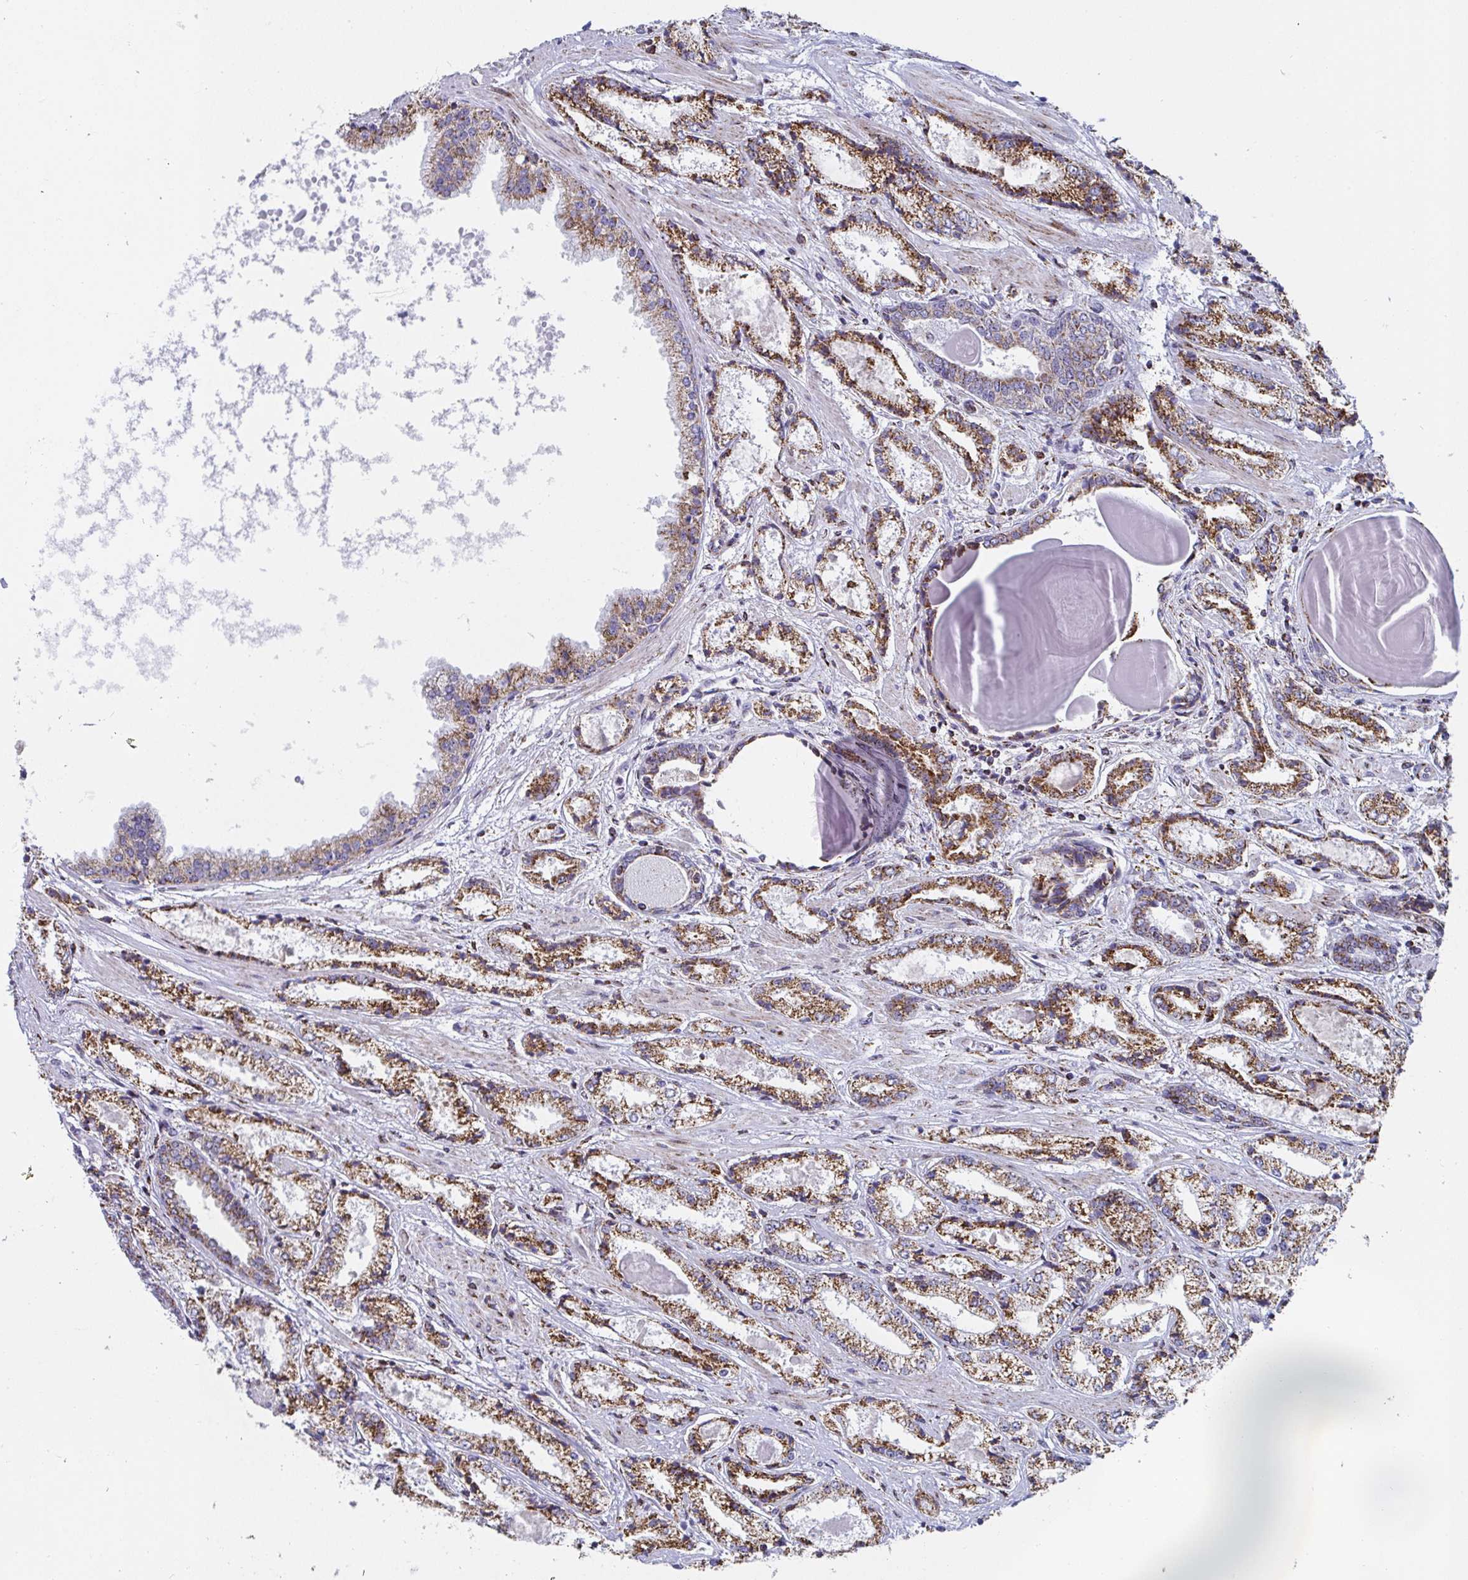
{"staining": {"intensity": "moderate", "quantity": ">75%", "location": "cytoplasmic/membranous"}, "tissue": "prostate cancer", "cell_type": "Tumor cells", "image_type": "cancer", "snomed": [{"axis": "morphology", "description": "Adenocarcinoma, High grade"}, {"axis": "topography", "description": "Prostate"}], "caption": "High-power microscopy captured an immunohistochemistry photomicrograph of prostate cancer (adenocarcinoma (high-grade)), revealing moderate cytoplasmic/membranous expression in approximately >75% of tumor cells.", "gene": "ATP5MJ", "patient": {"sex": "male", "age": 64}}